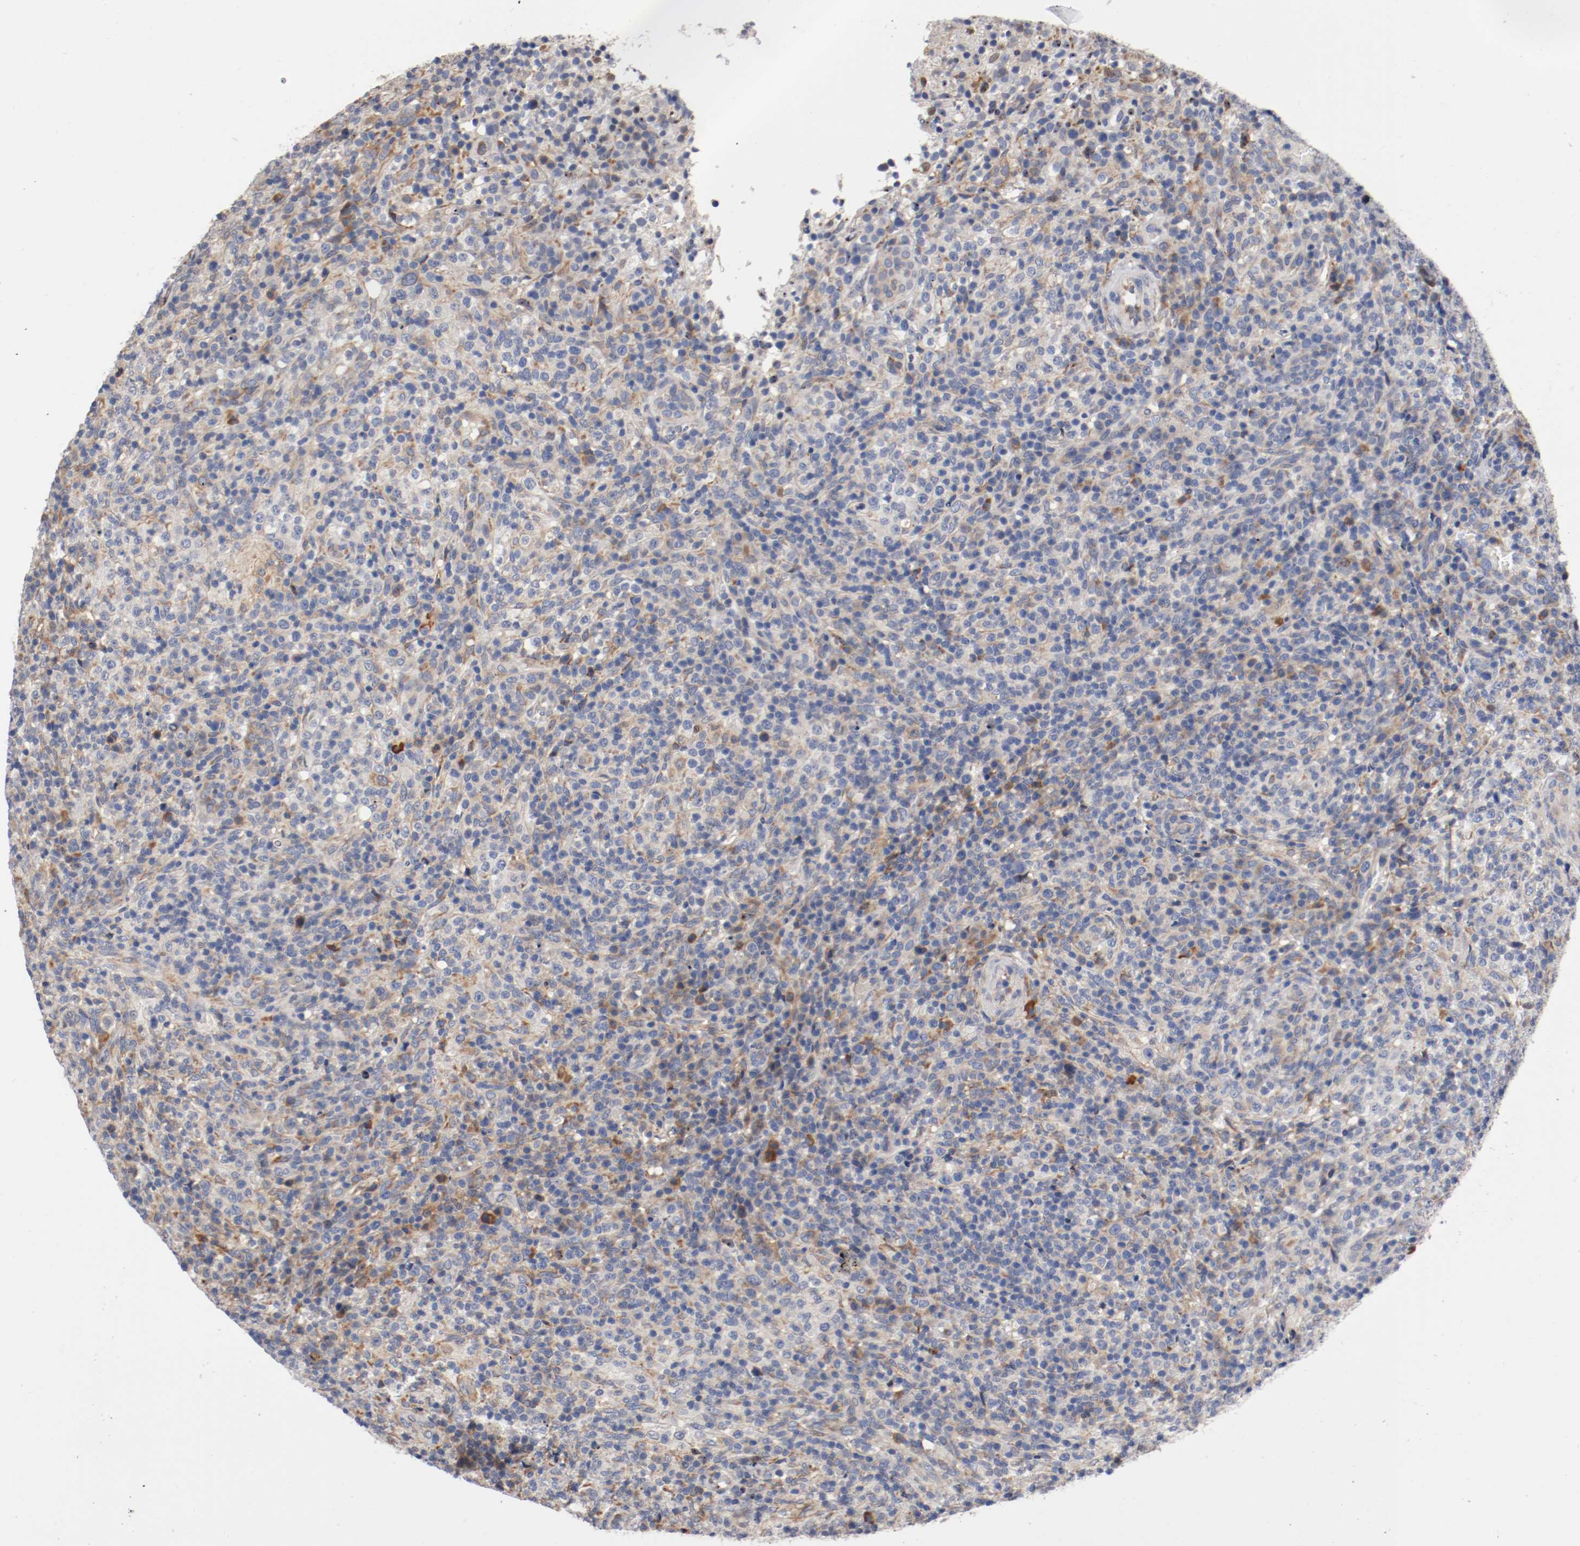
{"staining": {"intensity": "negative", "quantity": "none", "location": "none"}, "tissue": "lymphoma", "cell_type": "Tumor cells", "image_type": "cancer", "snomed": [{"axis": "morphology", "description": "Malignant lymphoma, non-Hodgkin's type, High grade"}, {"axis": "topography", "description": "Lymph node"}], "caption": "The immunohistochemistry (IHC) image has no significant staining in tumor cells of lymphoma tissue.", "gene": "TNFSF13", "patient": {"sex": "female", "age": 76}}